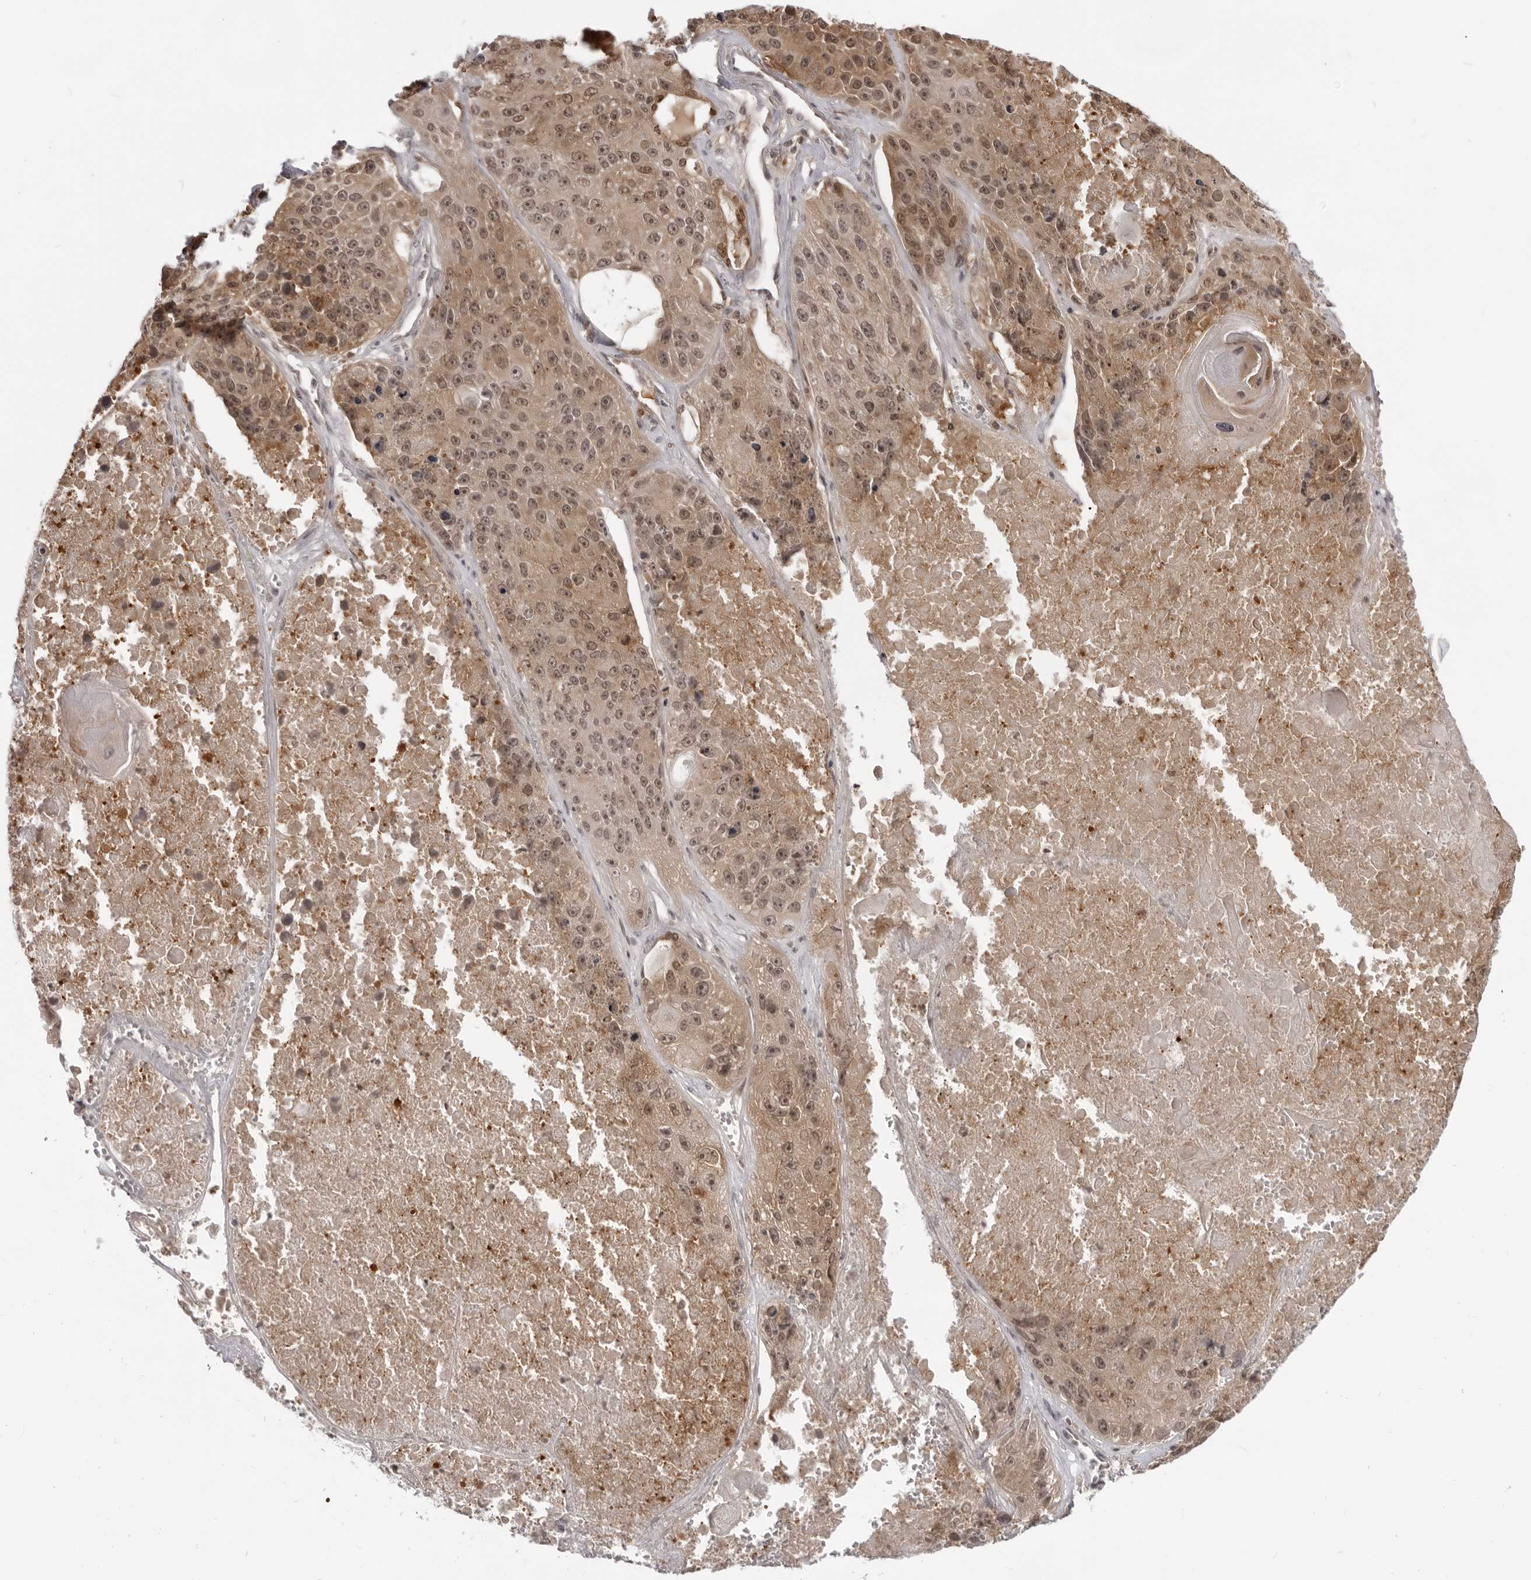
{"staining": {"intensity": "moderate", "quantity": ">75%", "location": "cytoplasmic/membranous,nuclear"}, "tissue": "lung cancer", "cell_type": "Tumor cells", "image_type": "cancer", "snomed": [{"axis": "morphology", "description": "Squamous cell carcinoma, NOS"}, {"axis": "topography", "description": "Lung"}], "caption": "Immunohistochemistry (IHC) staining of lung squamous cell carcinoma, which displays medium levels of moderate cytoplasmic/membranous and nuclear expression in about >75% of tumor cells indicating moderate cytoplasmic/membranous and nuclear protein expression. The staining was performed using DAB (3,3'-diaminobenzidine) (brown) for protein detection and nuclei were counterstained in hematoxylin (blue).", "gene": "SRGAP2", "patient": {"sex": "male", "age": 61}}